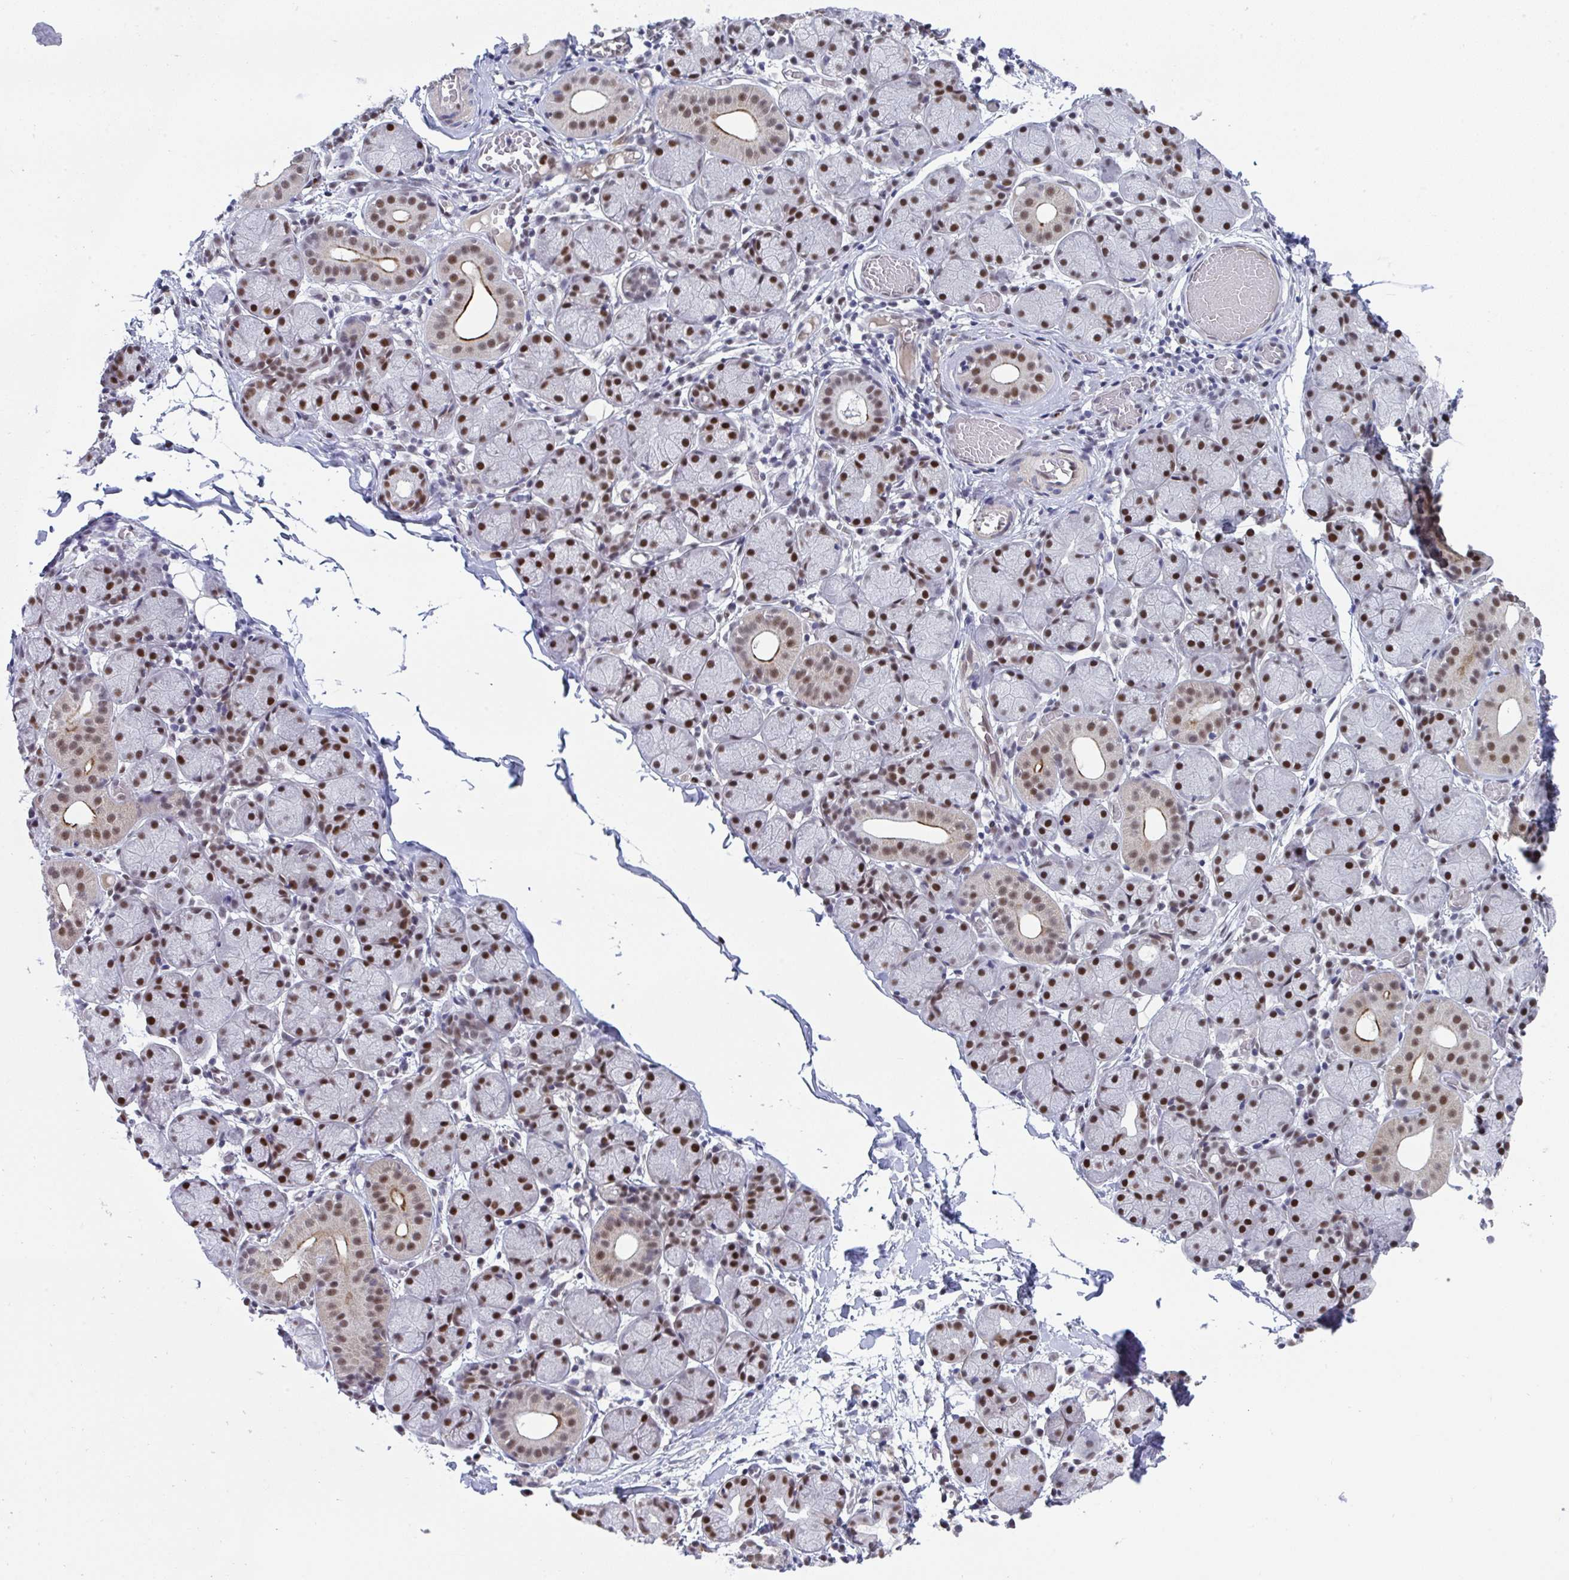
{"staining": {"intensity": "strong", "quantity": "25%-75%", "location": "cytoplasmic/membranous,nuclear"}, "tissue": "salivary gland", "cell_type": "Glandular cells", "image_type": "normal", "snomed": [{"axis": "morphology", "description": "Normal tissue, NOS"}, {"axis": "topography", "description": "Salivary gland"}], "caption": "Strong cytoplasmic/membranous,nuclear staining for a protein is present in about 25%-75% of glandular cells of normal salivary gland using immunohistochemistry (IHC).", "gene": "JDP2", "patient": {"sex": "female", "age": 24}}